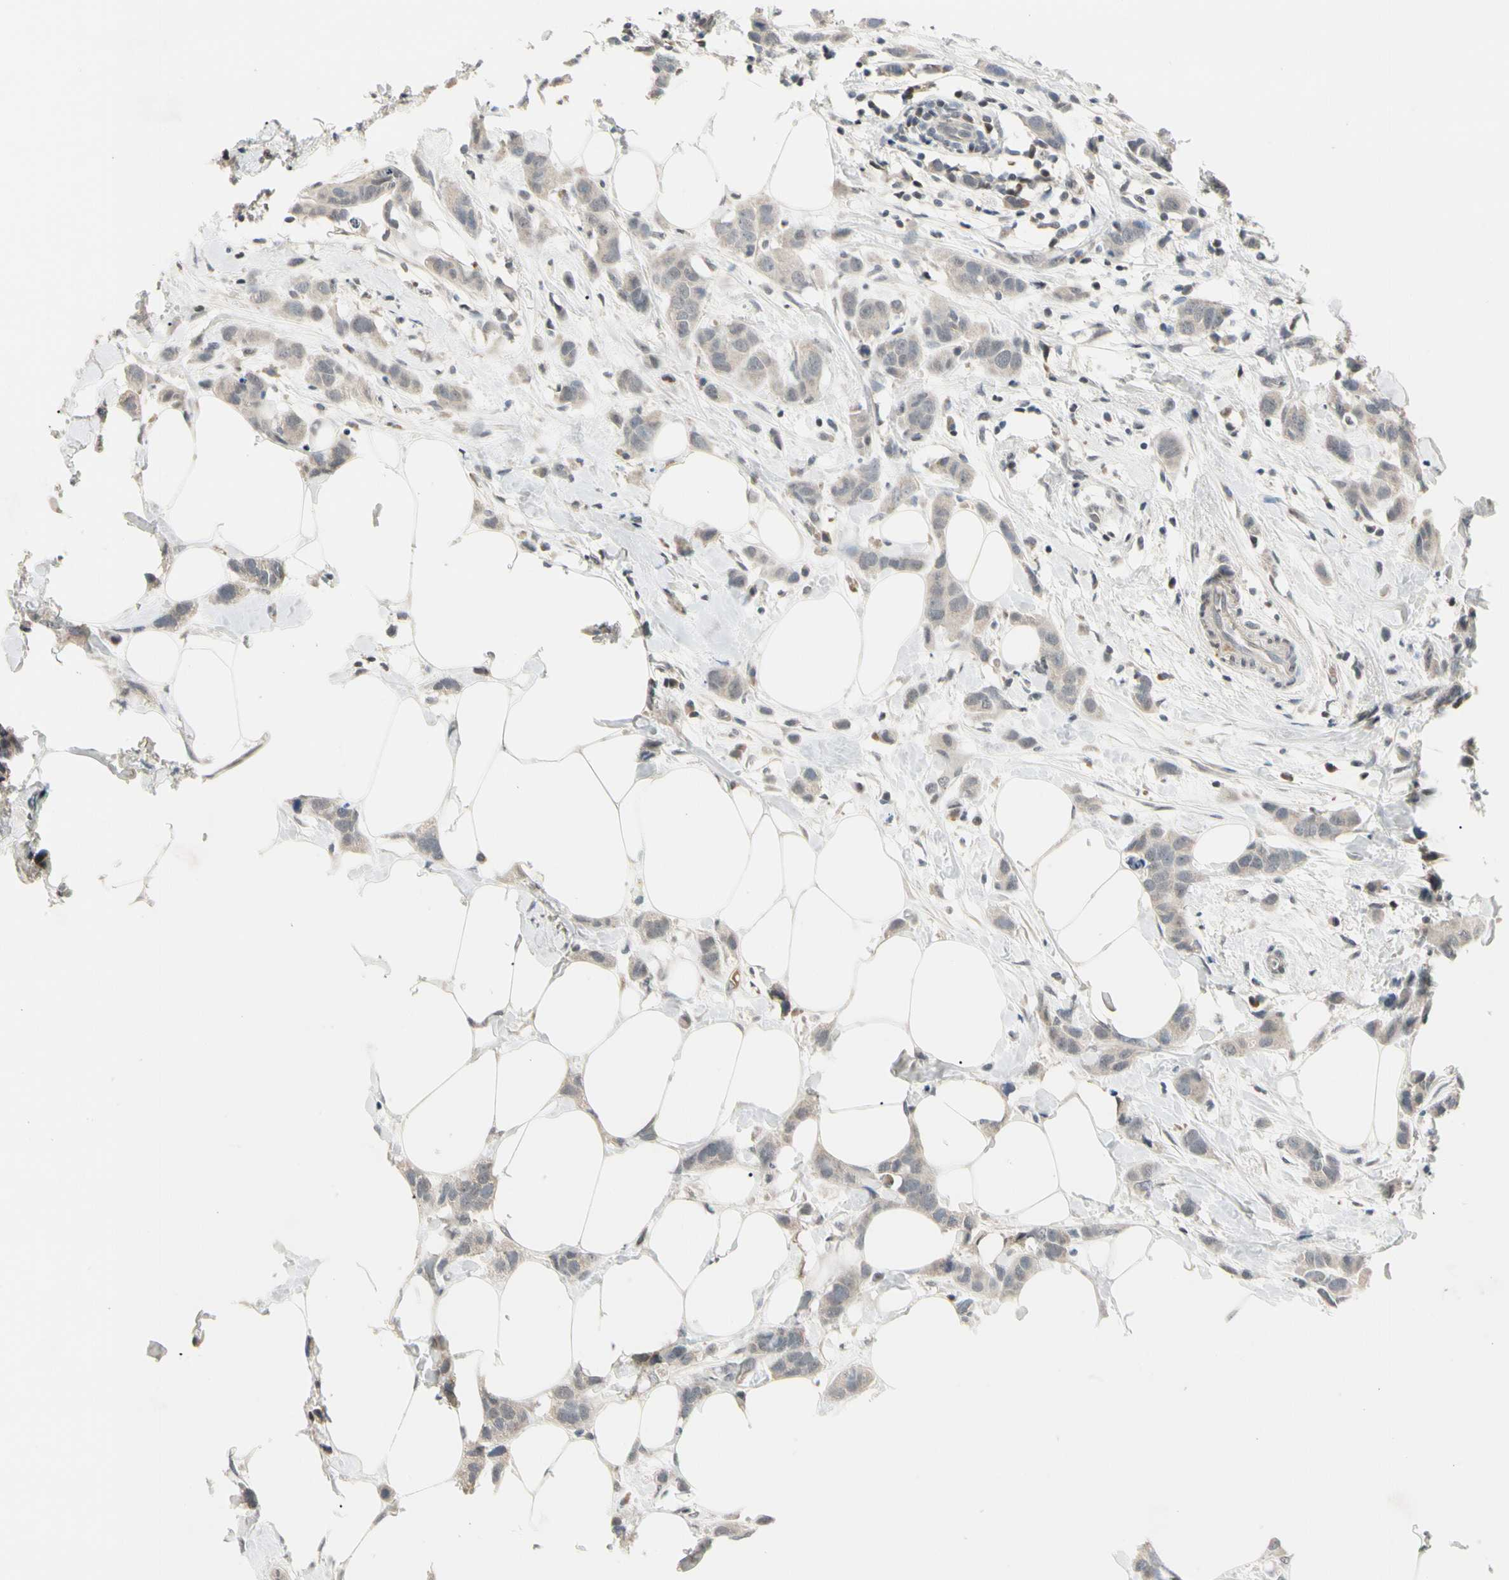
{"staining": {"intensity": "weak", "quantity": "<25%", "location": "cytoplasmic/membranous"}, "tissue": "breast cancer", "cell_type": "Tumor cells", "image_type": "cancer", "snomed": [{"axis": "morphology", "description": "Normal tissue, NOS"}, {"axis": "morphology", "description": "Duct carcinoma"}, {"axis": "topography", "description": "Breast"}], "caption": "The immunohistochemistry (IHC) micrograph has no significant expression in tumor cells of breast cancer tissue.", "gene": "GREM1", "patient": {"sex": "female", "age": 50}}